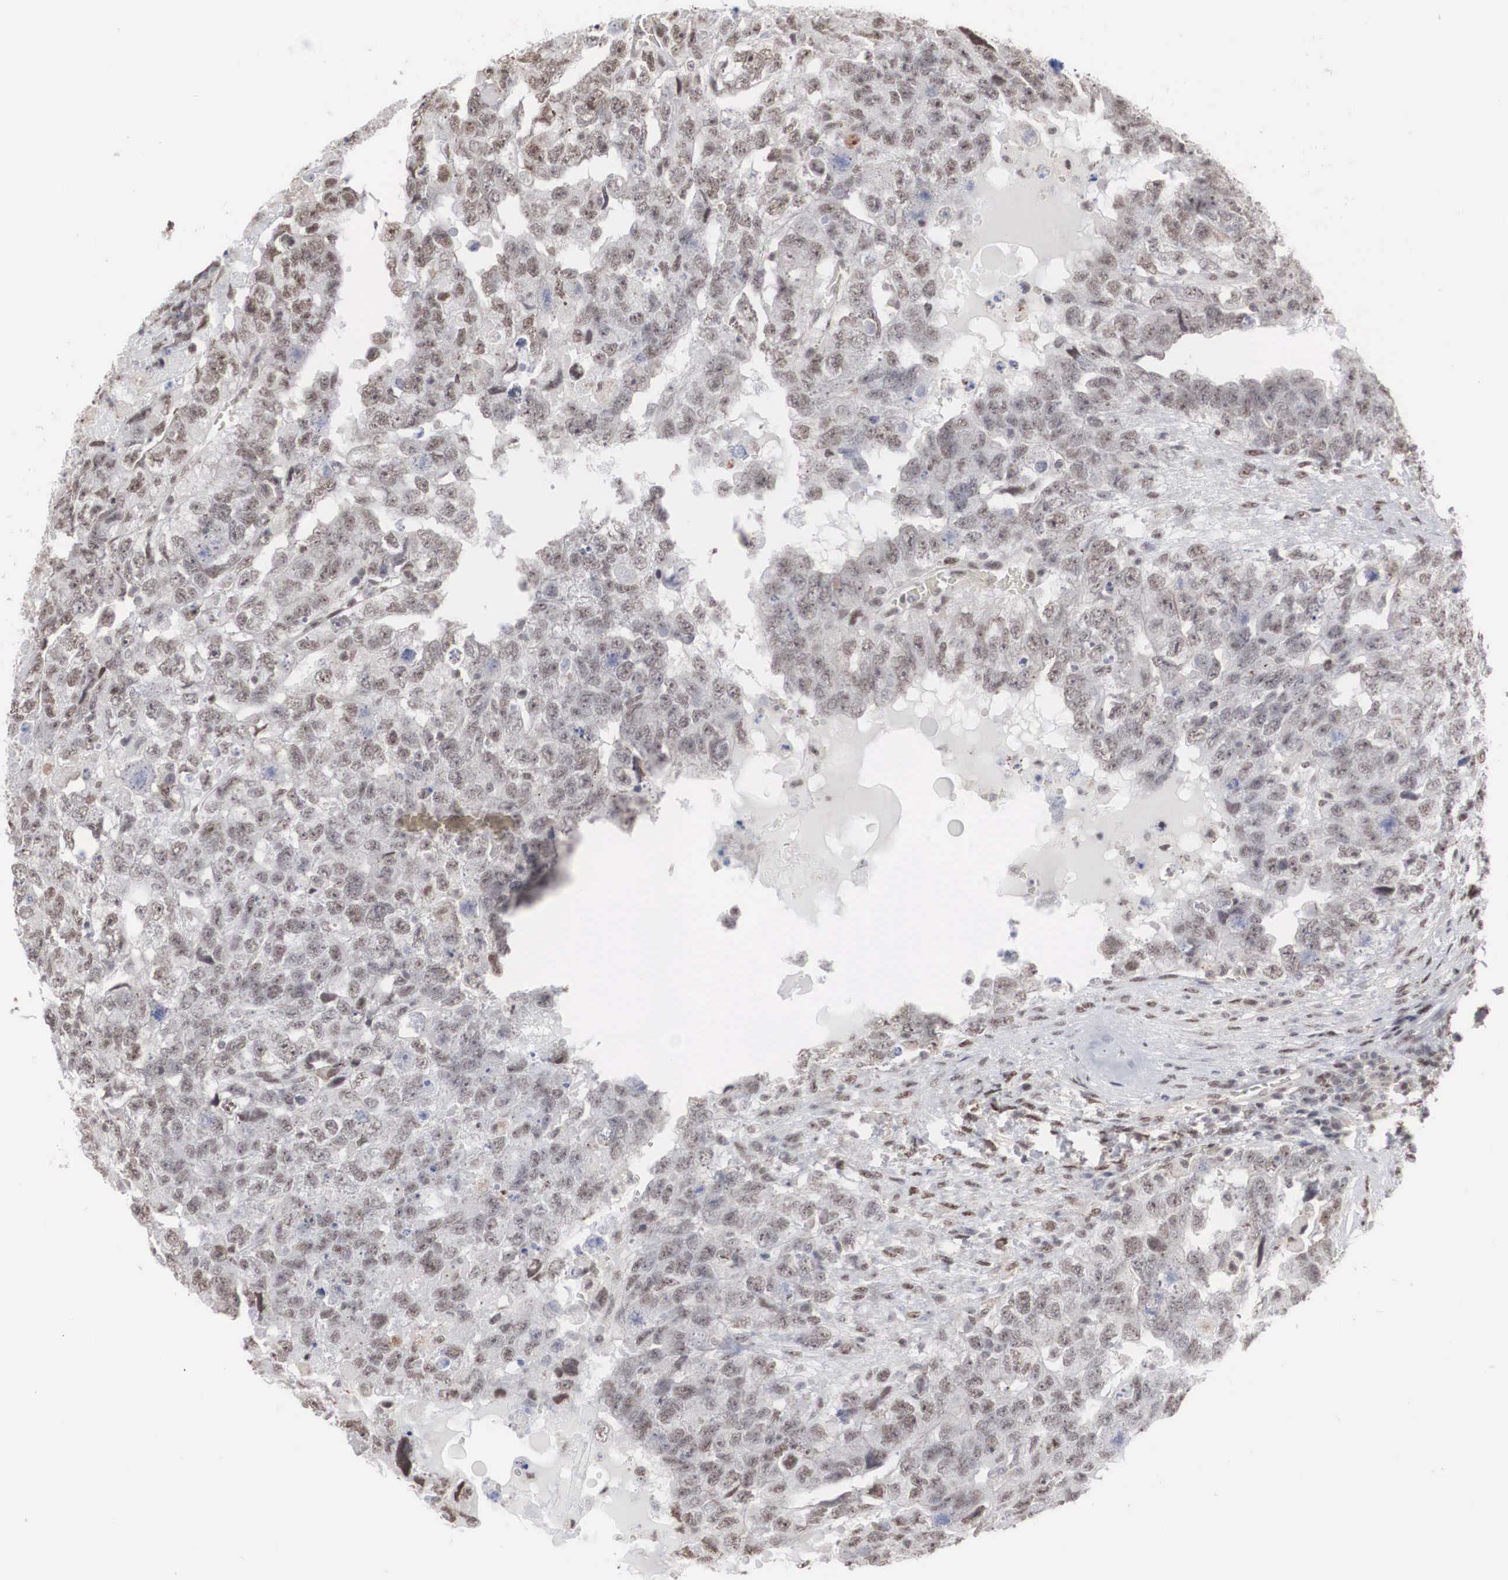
{"staining": {"intensity": "negative", "quantity": "none", "location": "none"}, "tissue": "testis cancer", "cell_type": "Tumor cells", "image_type": "cancer", "snomed": [{"axis": "morphology", "description": "Carcinoma, Embryonal, NOS"}, {"axis": "topography", "description": "Testis"}], "caption": "This is an IHC image of human testis cancer. There is no positivity in tumor cells.", "gene": "AUTS2", "patient": {"sex": "male", "age": 36}}